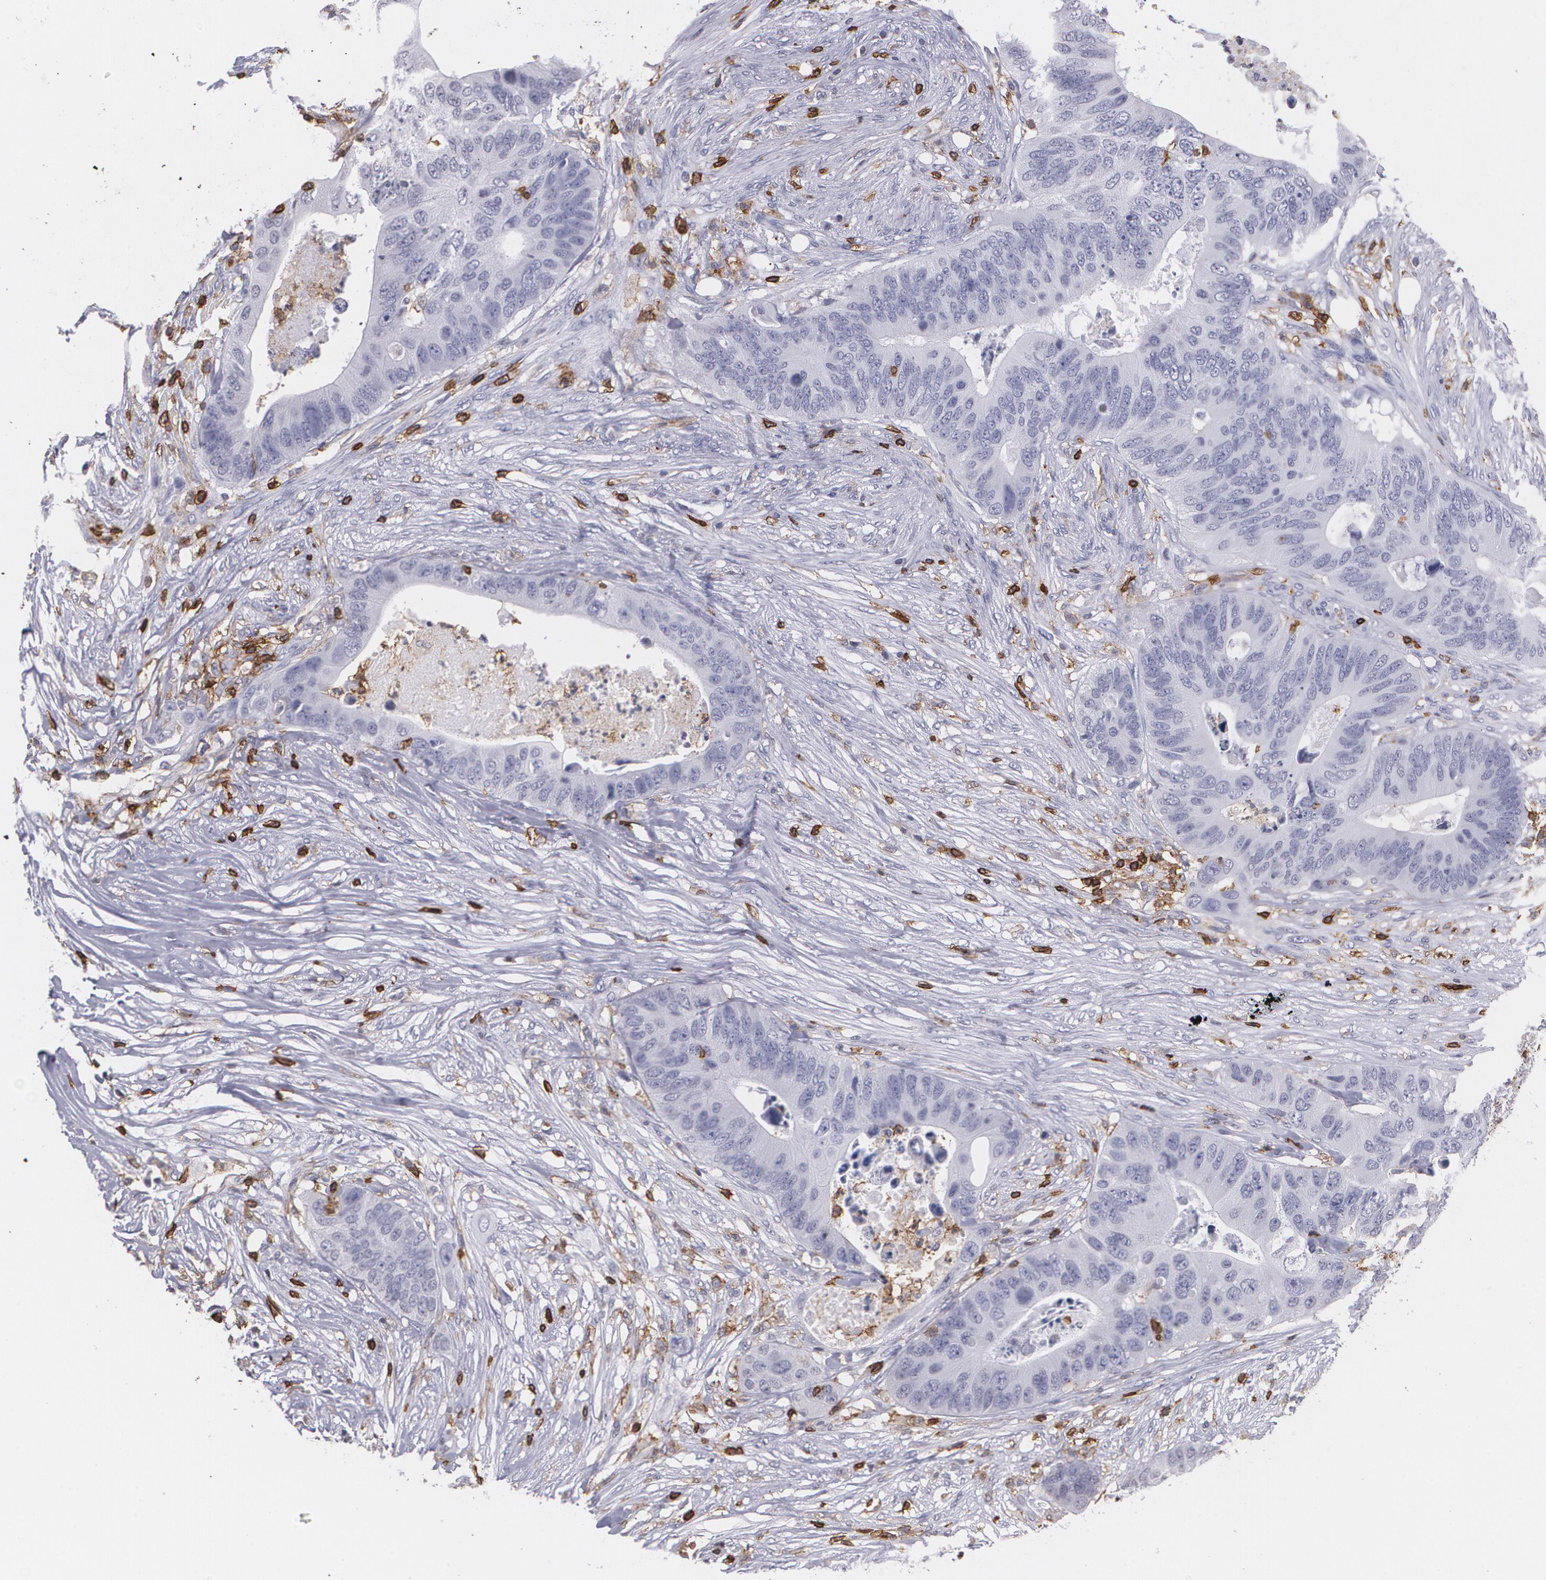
{"staining": {"intensity": "negative", "quantity": "none", "location": "none"}, "tissue": "colorectal cancer", "cell_type": "Tumor cells", "image_type": "cancer", "snomed": [{"axis": "morphology", "description": "Adenocarcinoma, NOS"}, {"axis": "topography", "description": "Colon"}], "caption": "The histopathology image reveals no staining of tumor cells in colorectal cancer.", "gene": "PTPRC", "patient": {"sex": "male", "age": 71}}